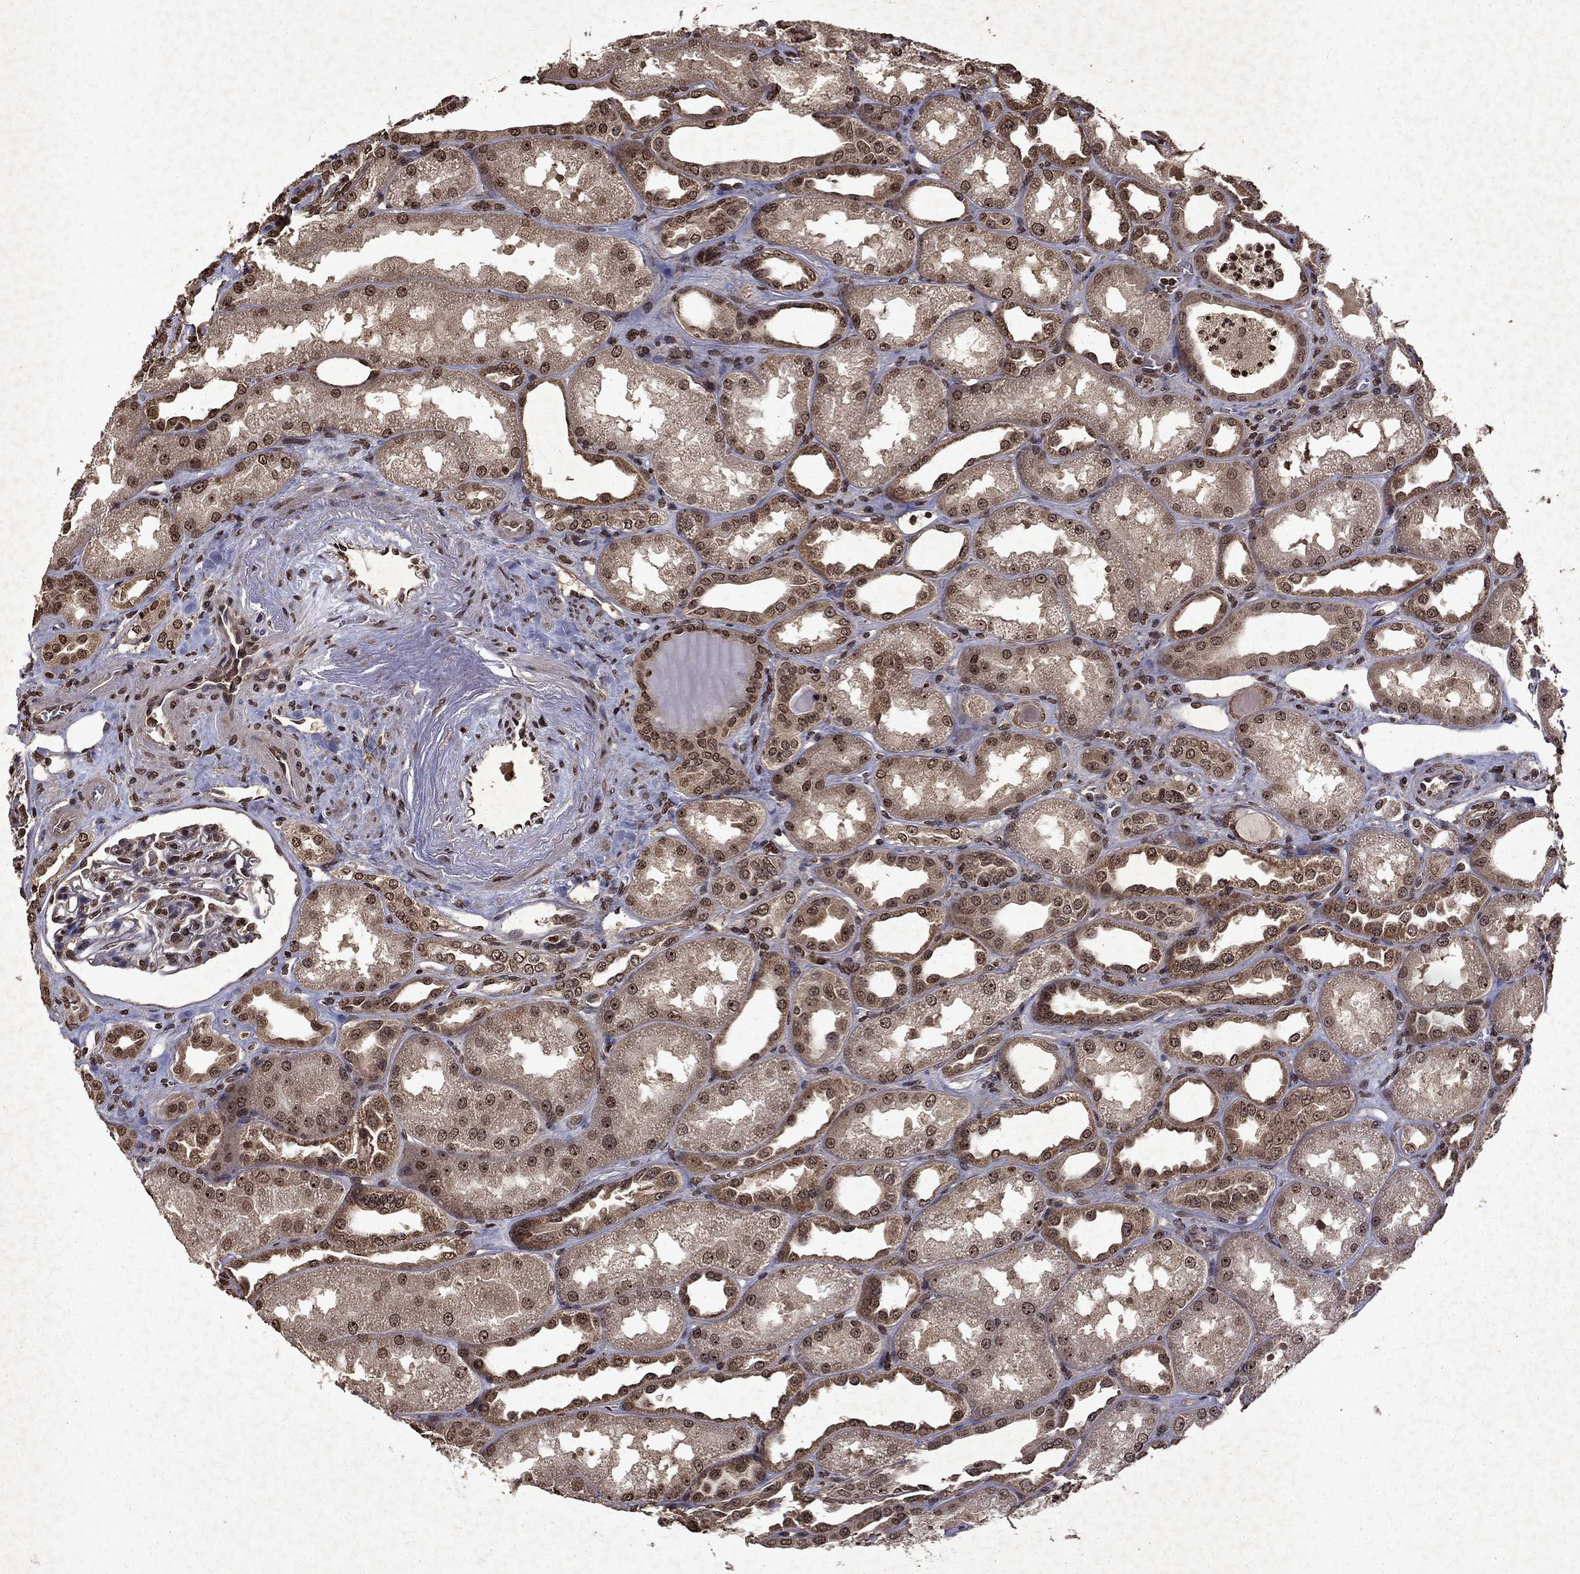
{"staining": {"intensity": "moderate", "quantity": "<25%", "location": "nuclear"}, "tissue": "kidney", "cell_type": "Cells in glomeruli", "image_type": "normal", "snomed": [{"axis": "morphology", "description": "Normal tissue, NOS"}, {"axis": "topography", "description": "Kidney"}], "caption": "About <25% of cells in glomeruli in benign kidney show moderate nuclear protein staining as visualized by brown immunohistochemical staining.", "gene": "PIN4", "patient": {"sex": "male", "age": 61}}